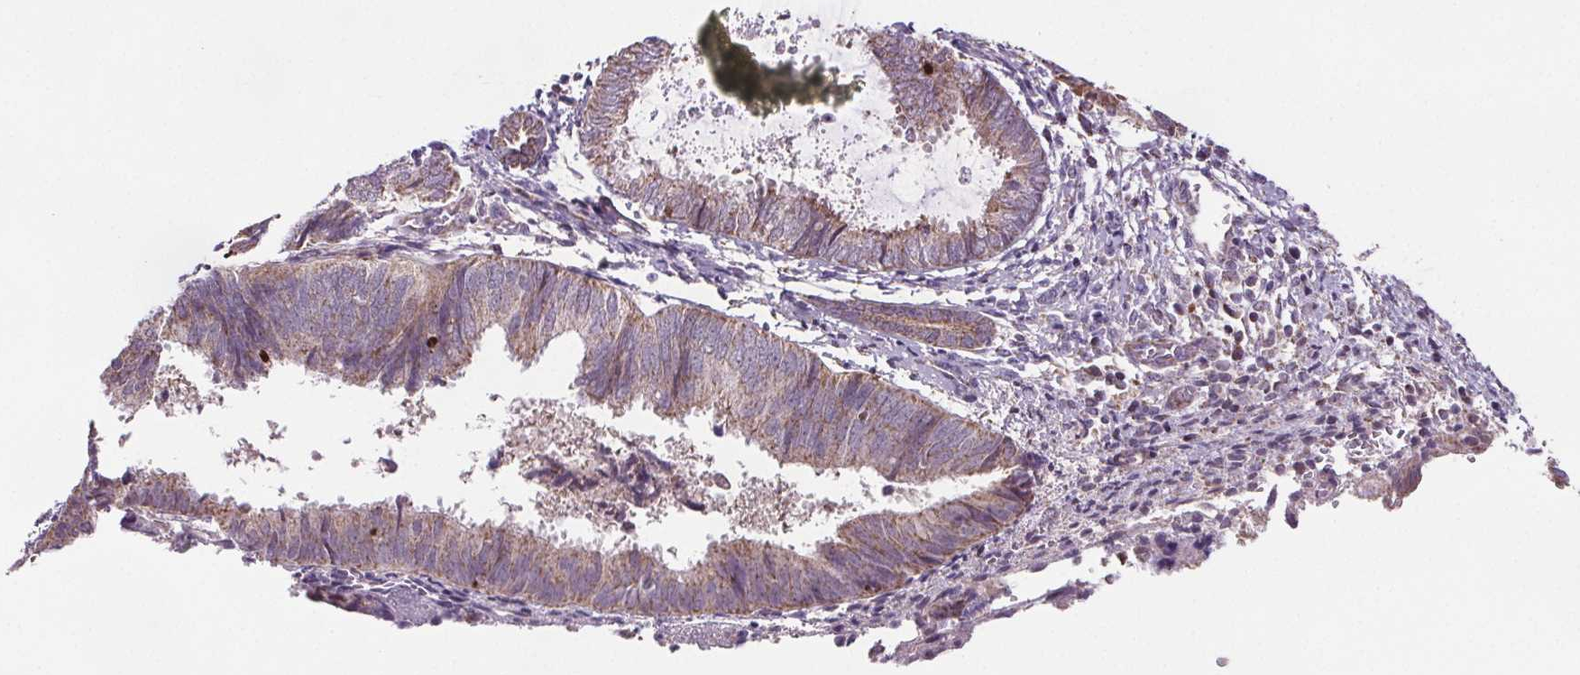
{"staining": {"intensity": "weak", "quantity": "25%-75%", "location": "cytoplasmic/membranous"}, "tissue": "endometrium", "cell_type": "Cells in endometrial stroma", "image_type": "normal", "snomed": [{"axis": "morphology", "description": "Normal tissue, NOS"}, {"axis": "topography", "description": "Endometrium"}], "caption": "Immunohistochemical staining of benign endometrium reveals weak cytoplasmic/membranous protein expression in approximately 25%-75% of cells in endometrial stroma. (Brightfield microscopy of DAB IHC at high magnification).", "gene": "SUCLA2", "patient": {"sex": "female", "age": 50}}